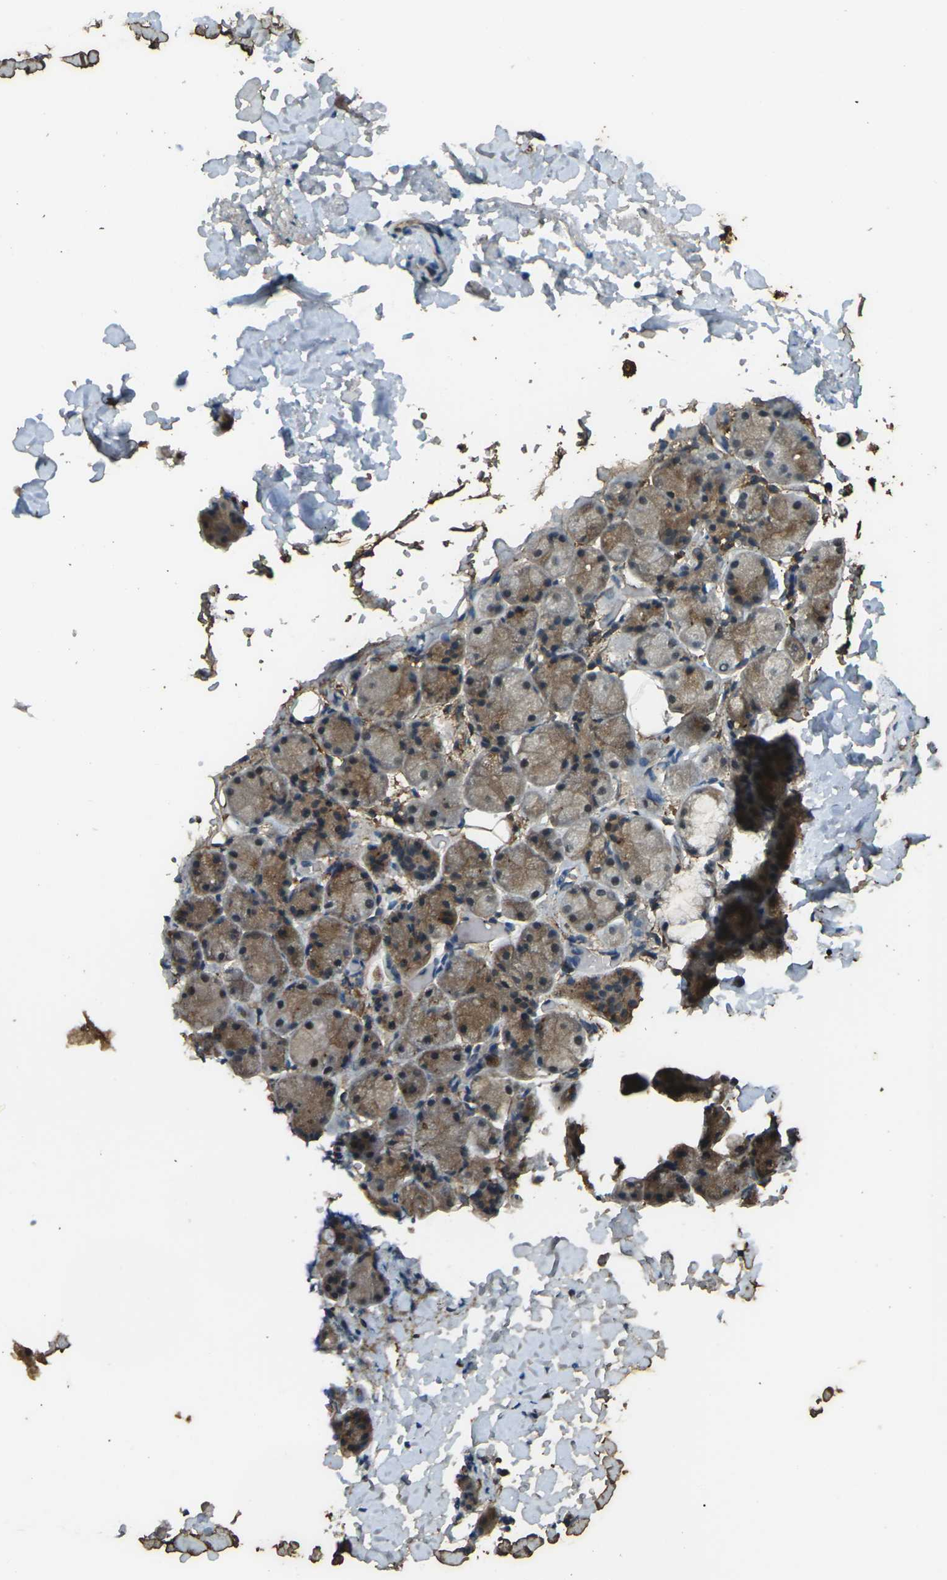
{"staining": {"intensity": "moderate", "quantity": "25%-75%", "location": "cytoplasmic/membranous"}, "tissue": "salivary gland", "cell_type": "Glandular cells", "image_type": "normal", "snomed": [{"axis": "morphology", "description": "Normal tissue, NOS"}, {"axis": "topography", "description": "Salivary gland"}], "caption": "A photomicrograph of salivary gland stained for a protein demonstrates moderate cytoplasmic/membranous brown staining in glandular cells. Using DAB (3,3'-diaminobenzidine) (brown) and hematoxylin (blue) stains, captured at high magnification using brightfield microscopy.", "gene": "CYP1B1", "patient": {"sex": "female", "age": 24}}